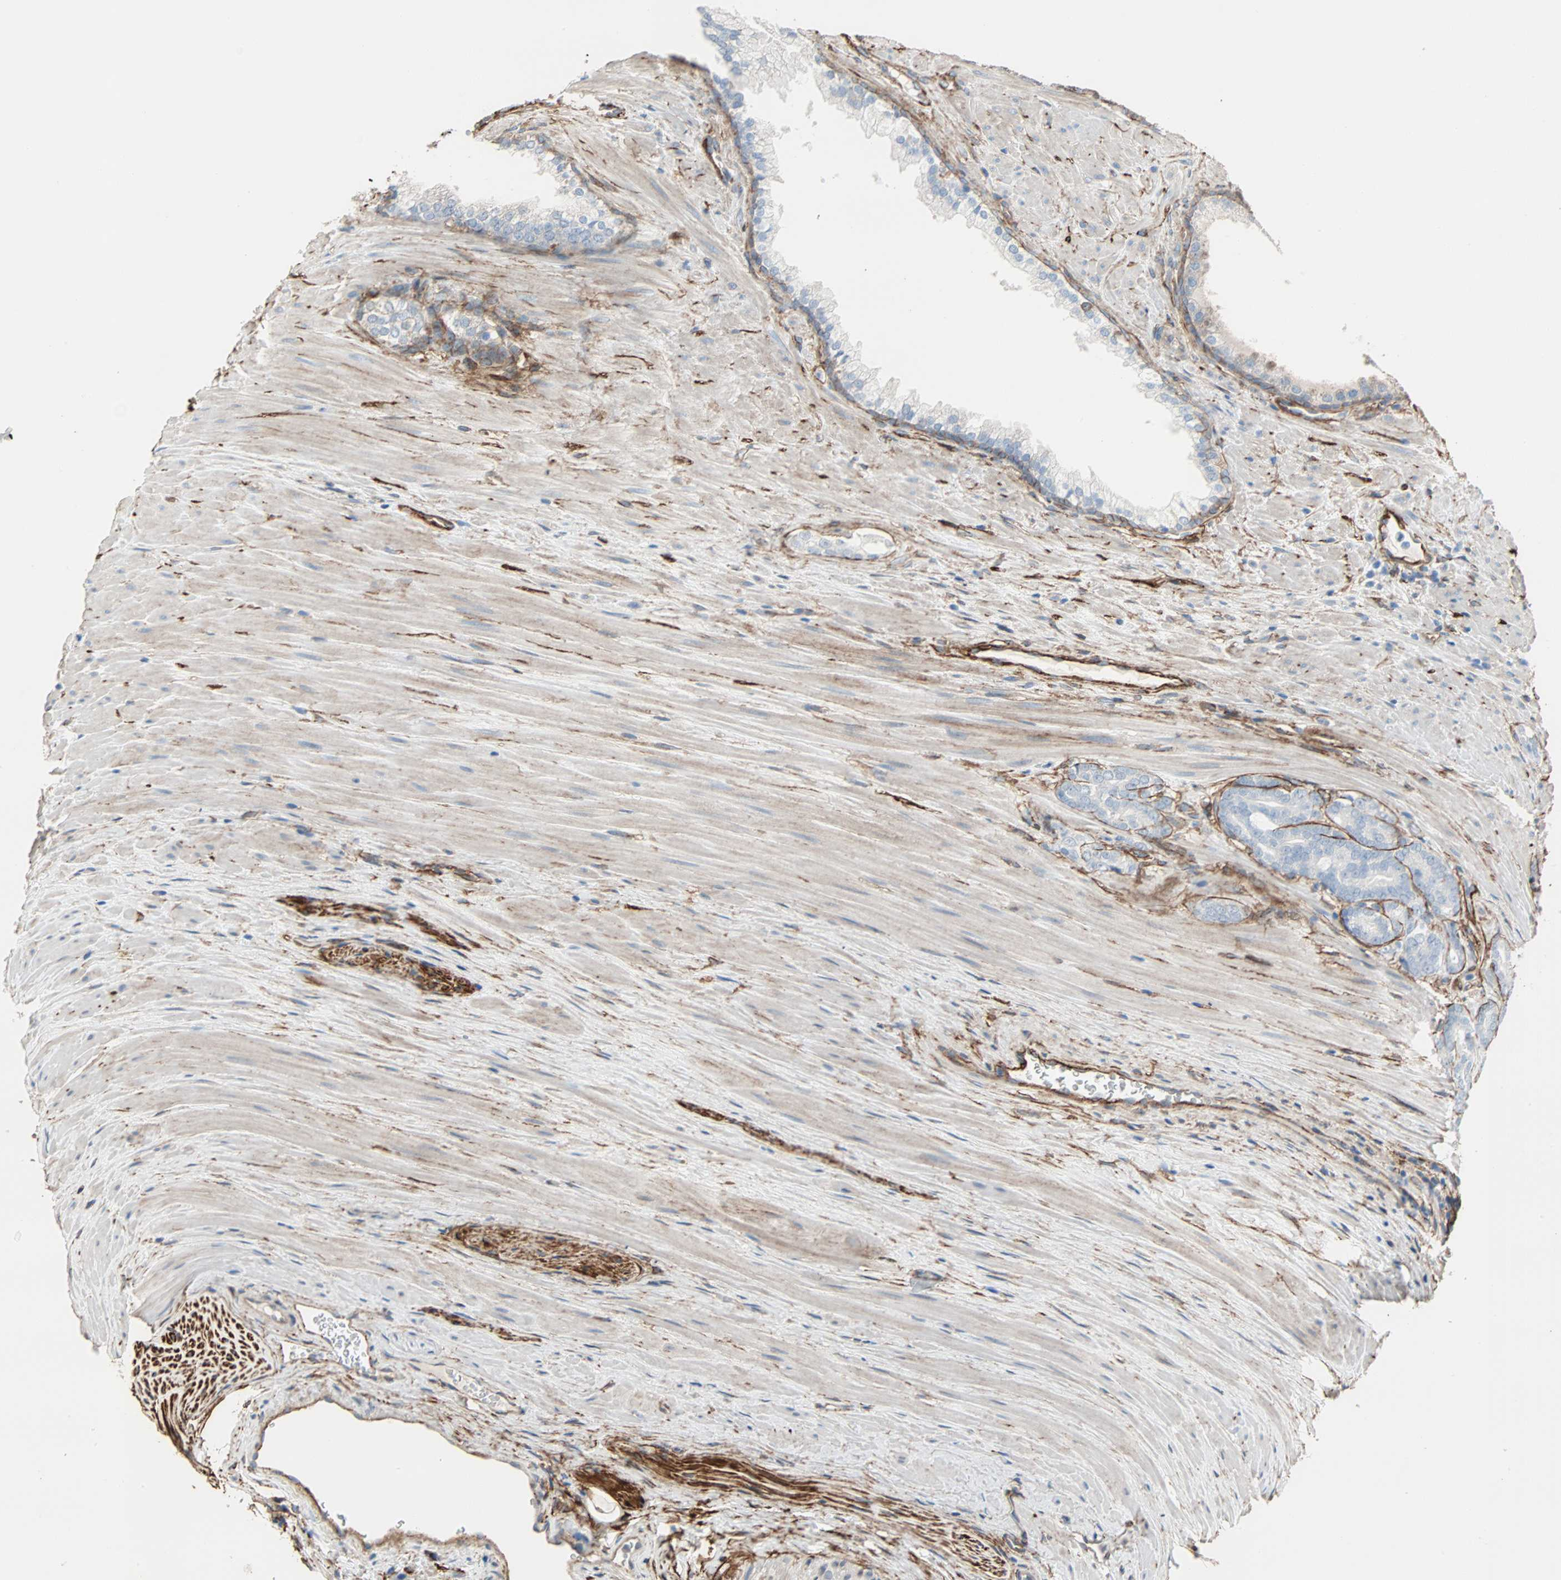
{"staining": {"intensity": "negative", "quantity": "none", "location": "none"}, "tissue": "prostate cancer", "cell_type": "Tumor cells", "image_type": "cancer", "snomed": [{"axis": "morphology", "description": "Adenocarcinoma, Low grade"}, {"axis": "topography", "description": "Prostate"}], "caption": "Human low-grade adenocarcinoma (prostate) stained for a protein using IHC demonstrates no staining in tumor cells.", "gene": "EPB41L2", "patient": {"sex": "male", "age": 58}}